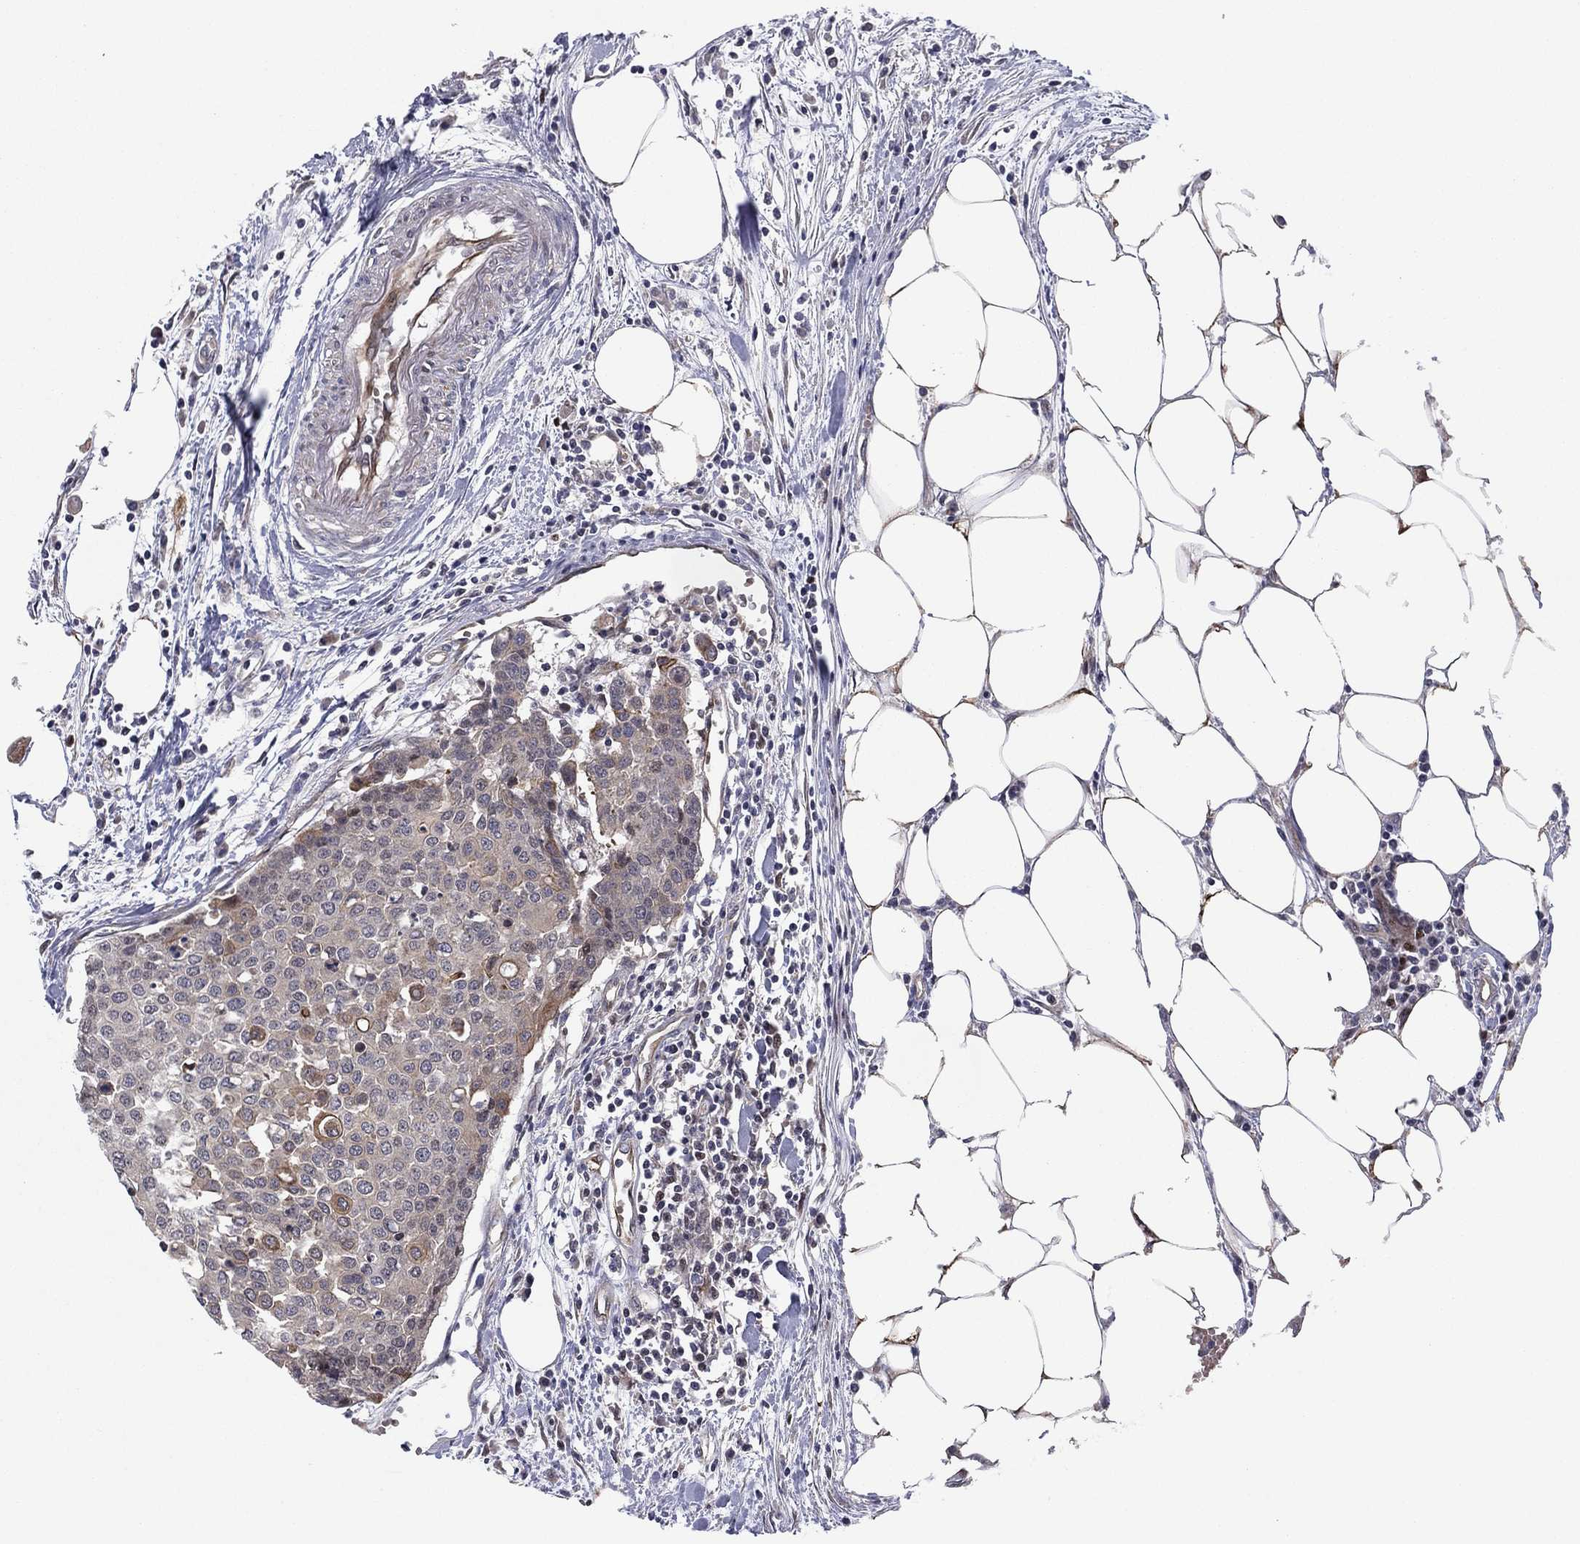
{"staining": {"intensity": "moderate", "quantity": "25%-75%", "location": "cytoplasmic/membranous"}, "tissue": "carcinoid", "cell_type": "Tumor cells", "image_type": "cancer", "snomed": [{"axis": "morphology", "description": "Carcinoid, malignant, NOS"}, {"axis": "topography", "description": "Colon"}], "caption": "Malignant carcinoid was stained to show a protein in brown. There is medium levels of moderate cytoplasmic/membranous positivity in approximately 25%-75% of tumor cells. The staining is performed using DAB brown chromogen to label protein expression. The nuclei are counter-stained blue using hematoxylin.", "gene": "BCL11A", "patient": {"sex": "male", "age": 81}}